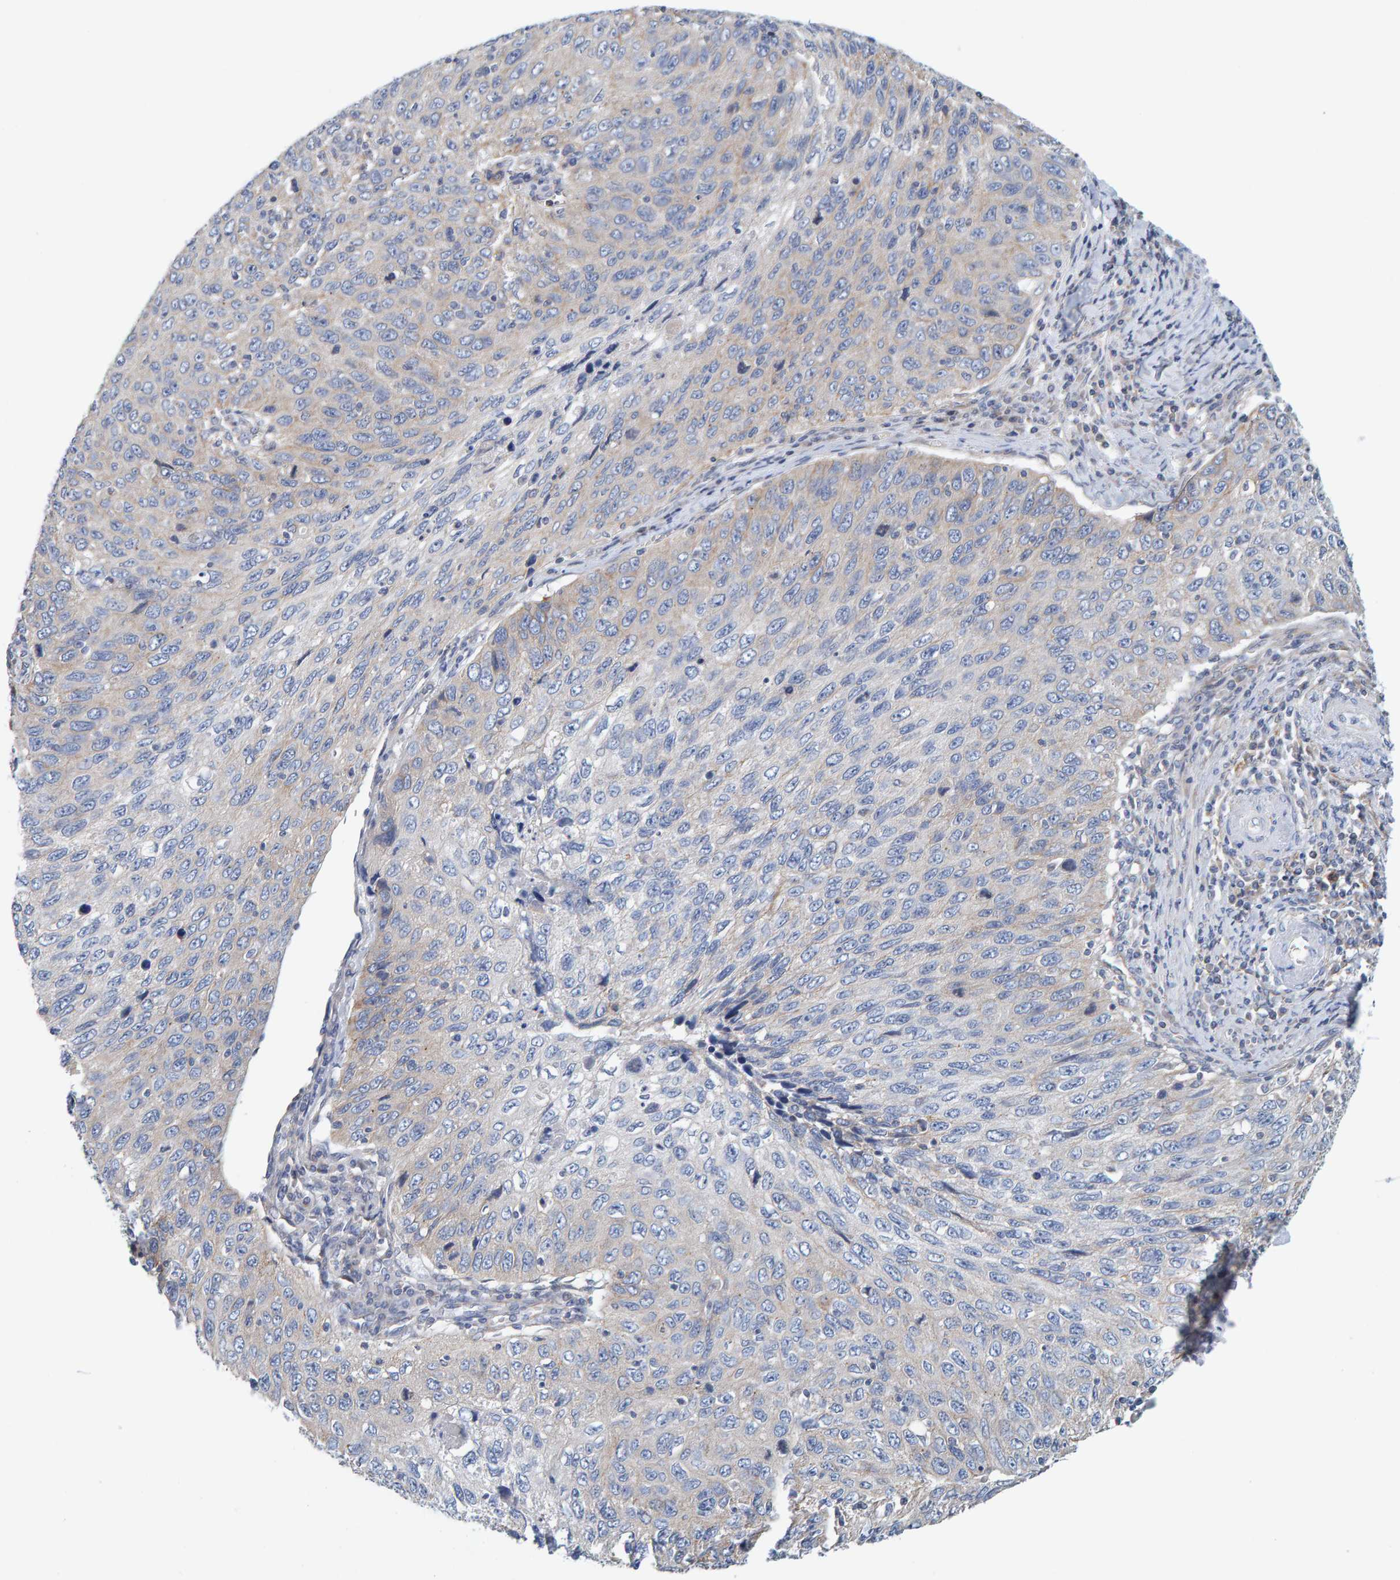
{"staining": {"intensity": "negative", "quantity": "none", "location": "none"}, "tissue": "cervical cancer", "cell_type": "Tumor cells", "image_type": "cancer", "snomed": [{"axis": "morphology", "description": "Squamous cell carcinoma, NOS"}, {"axis": "topography", "description": "Cervix"}], "caption": "Protein analysis of squamous cell carcinoma (cervical) exhibits no significant staining in tumor cells.", "gene": "RGP1", "patient": {"sex": "female", "age": 53}}